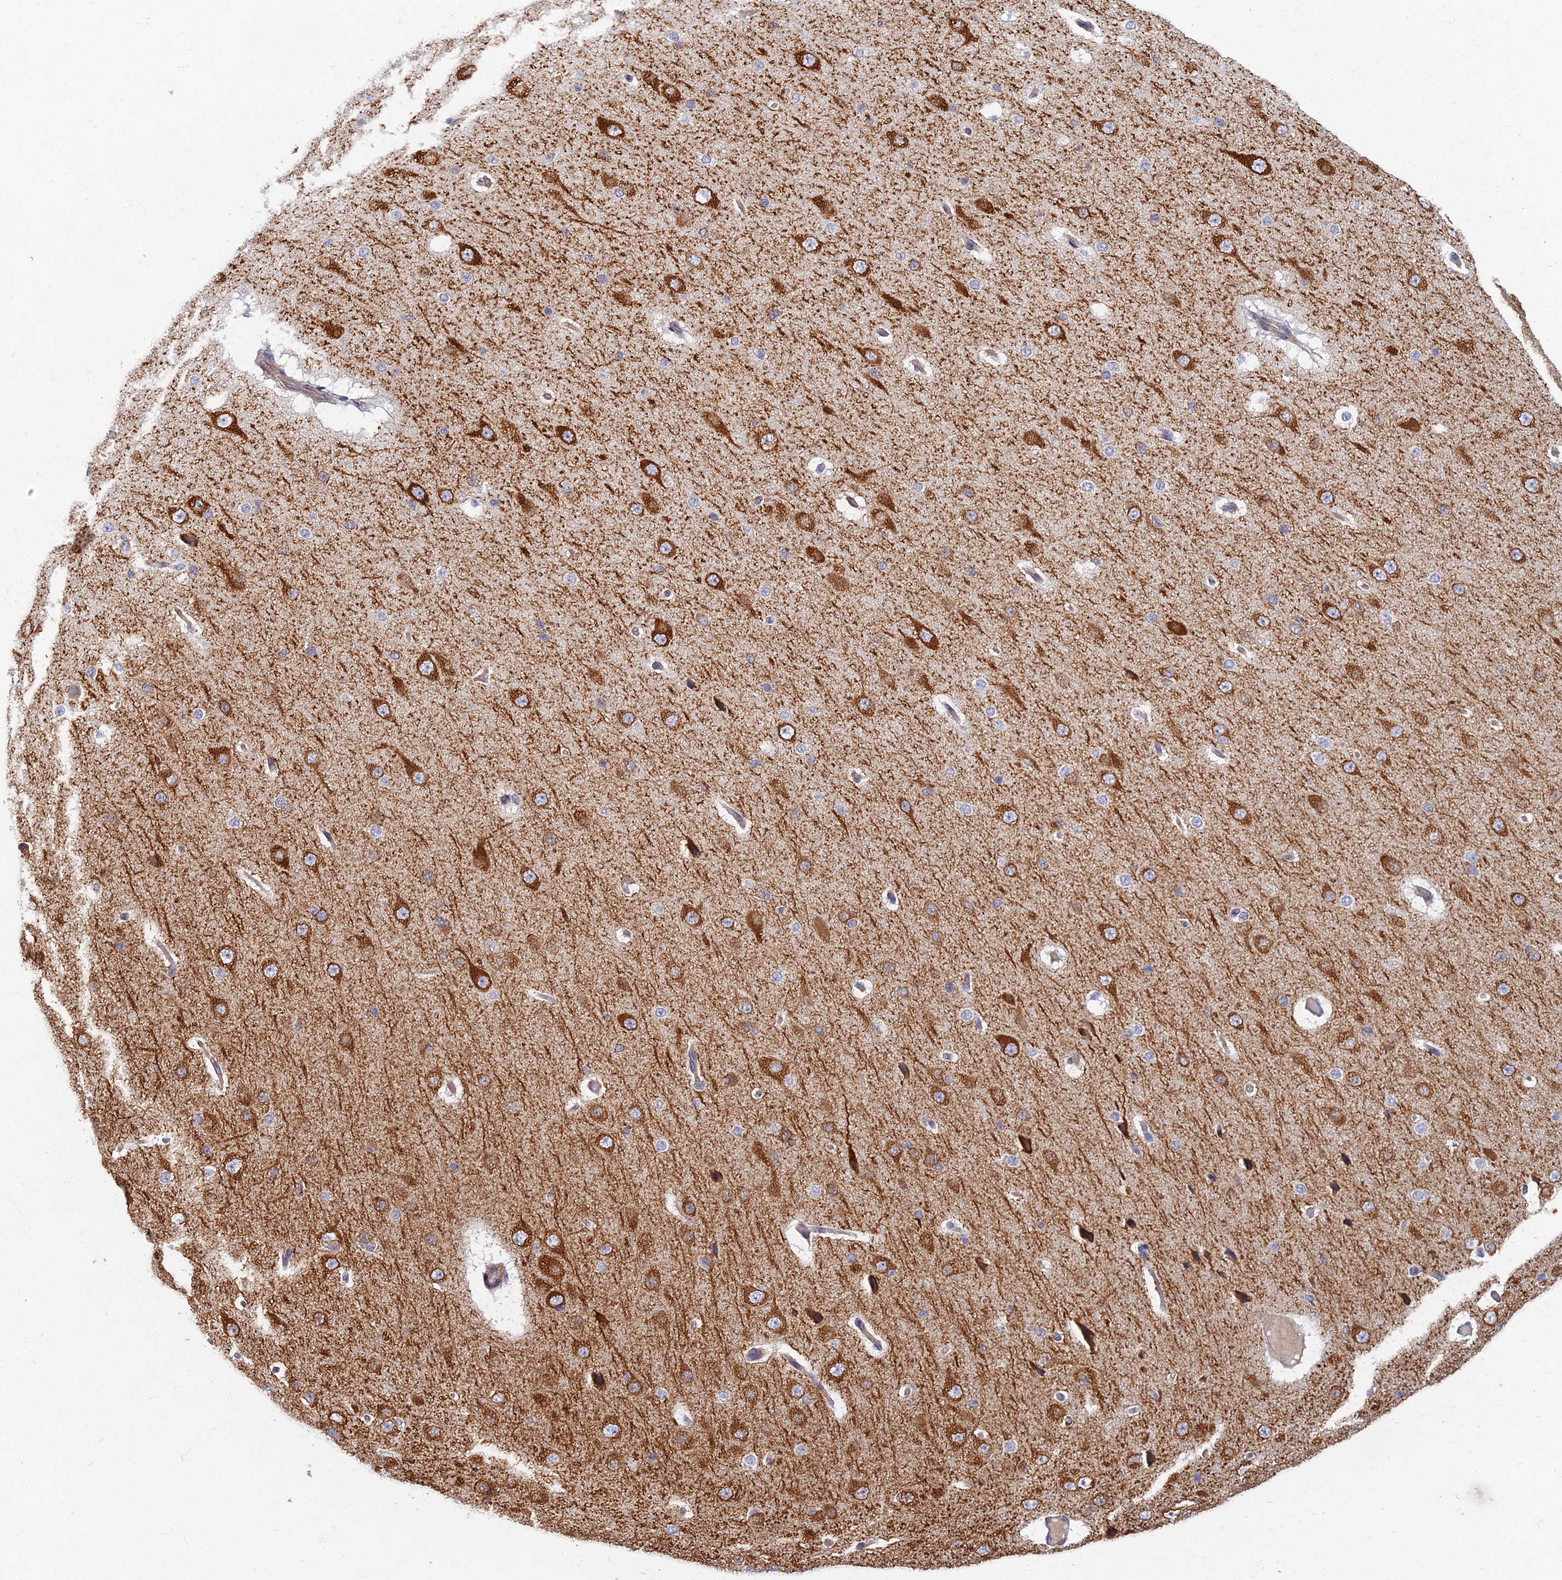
{"staining": {"intensity": "weak", "quantity": ">75%", "location": "cytoplasmic/membranous"}, "tissue": "cerebral cortex", "cell_type": "Endothelial cells", "image_type": "normal", "snomed": [{"axis": "morphology", "description": "Normal tissue, NOS"}, {"axis": "morphology", "description": "Developmental malformation"}, {"axis": "topography", "description": "Cerebral cortex"}], "caption": "Protein staining exhibits weak cytoplasmic/membranous positivity in approximately >75% of endothelial cells in unremarkable cerebral cortex. The staining is performed using DAB (3,3'-diaminobenzidine) brown chromogen to label protein expression. The nuclei are counter-stained blue using hematoxylin.", "gene": "RHBDL2", "patient": {"sex": "female", "age": 30}}